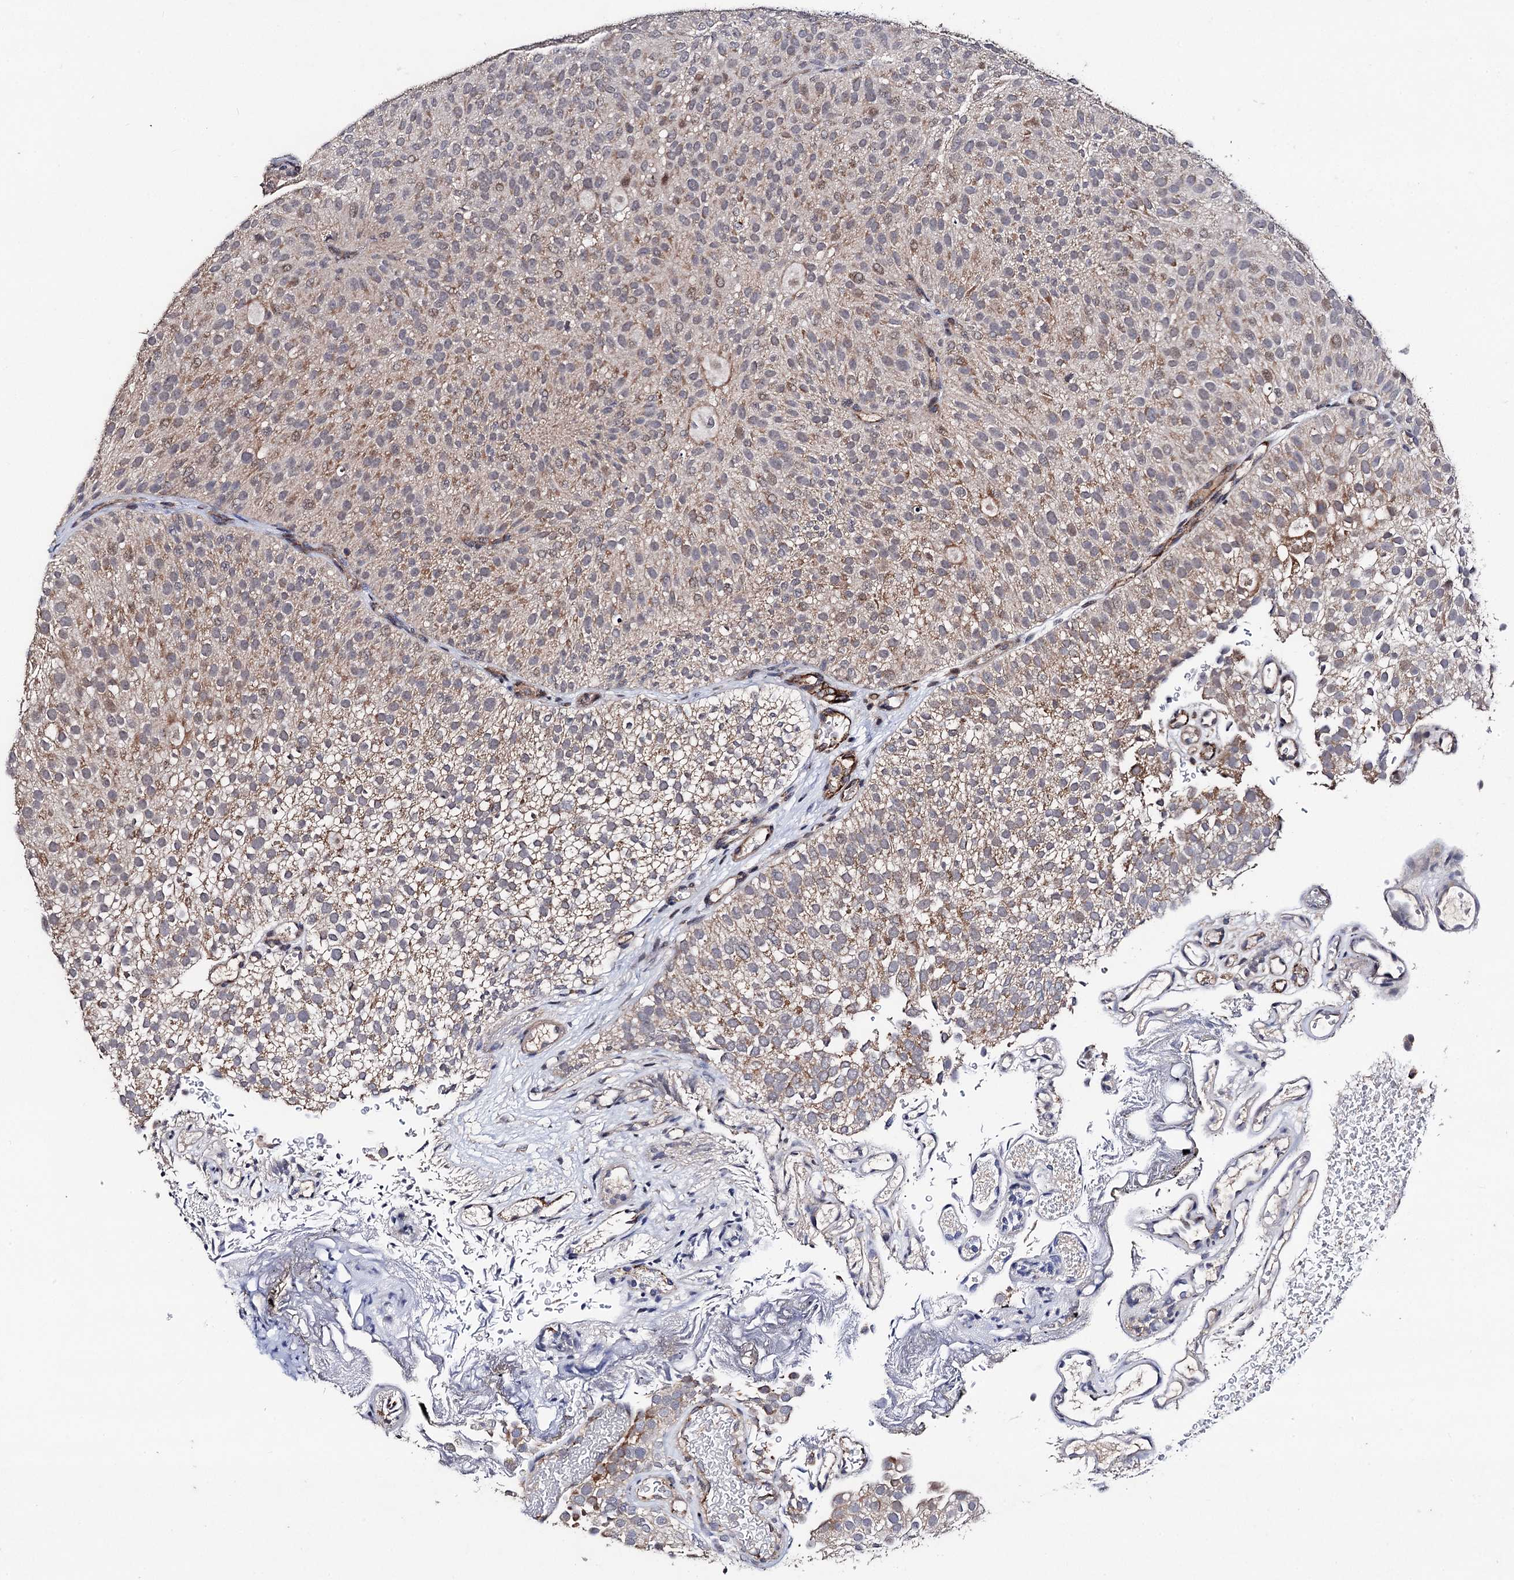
{"staining": {"intensity": "weak", "quantity": ">75%", "location": "cytoplasmic/membranous"}, "tissue": "urothelial cancer", "cell_type": "Tumor cells", "image_type": "cancer", "snomed": [{"axis": "morphology", "description": "Urothelial carcinoma, Low grade"}, {"axis": "topography", "description": "Urinary bladder"}], "caption": "The immunohistochemical stain highlights weak cytoplasmic/membranous expression in tumor cells of urothelial carcinoma (low-grade) tissue. Nuclei are stained in blue.", "gene": "PPTC7", "patient": {"sex": "male", "age": 78}}